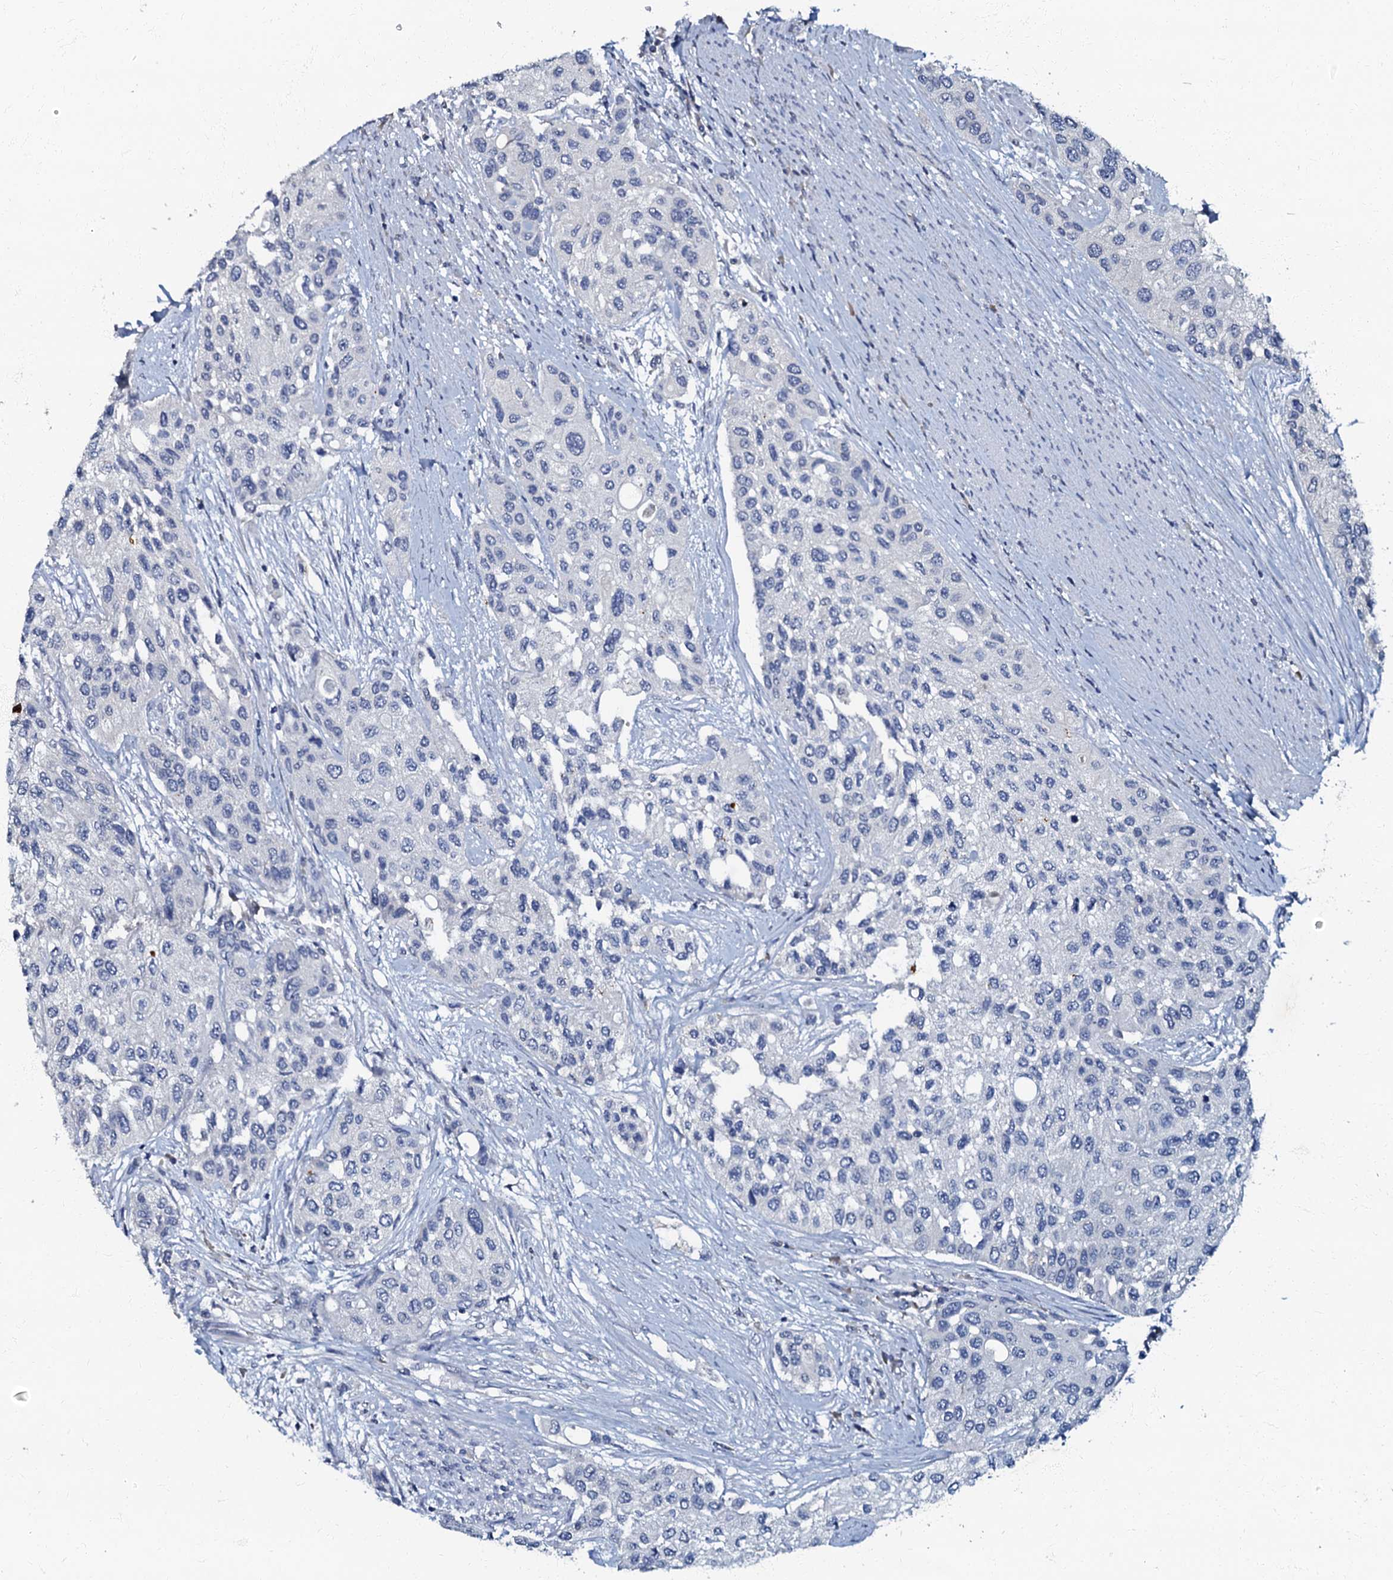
{"staining": {"intensity": "negative", "quantity": "none", "location": "none"}, "tissue": "urothelial cancer", "cell_type": "Tumor cells", "image_type": "cancer", "snomed": [{"axis": "morphology", "description": "Normal tissue, NOS"}, {"axis": "morphology", "description": "Urothelial carcinoma, High grade"}, {"axis": "topography", "description": "Vascular tissue"}, {"axis": "topography", "description": "Urinary bladder"}], "caption": "Tumor cells show no significant protein expression in urothelial cancer.", "gene": "OLAH", "patient": {"sex": "female", "age": 56}}